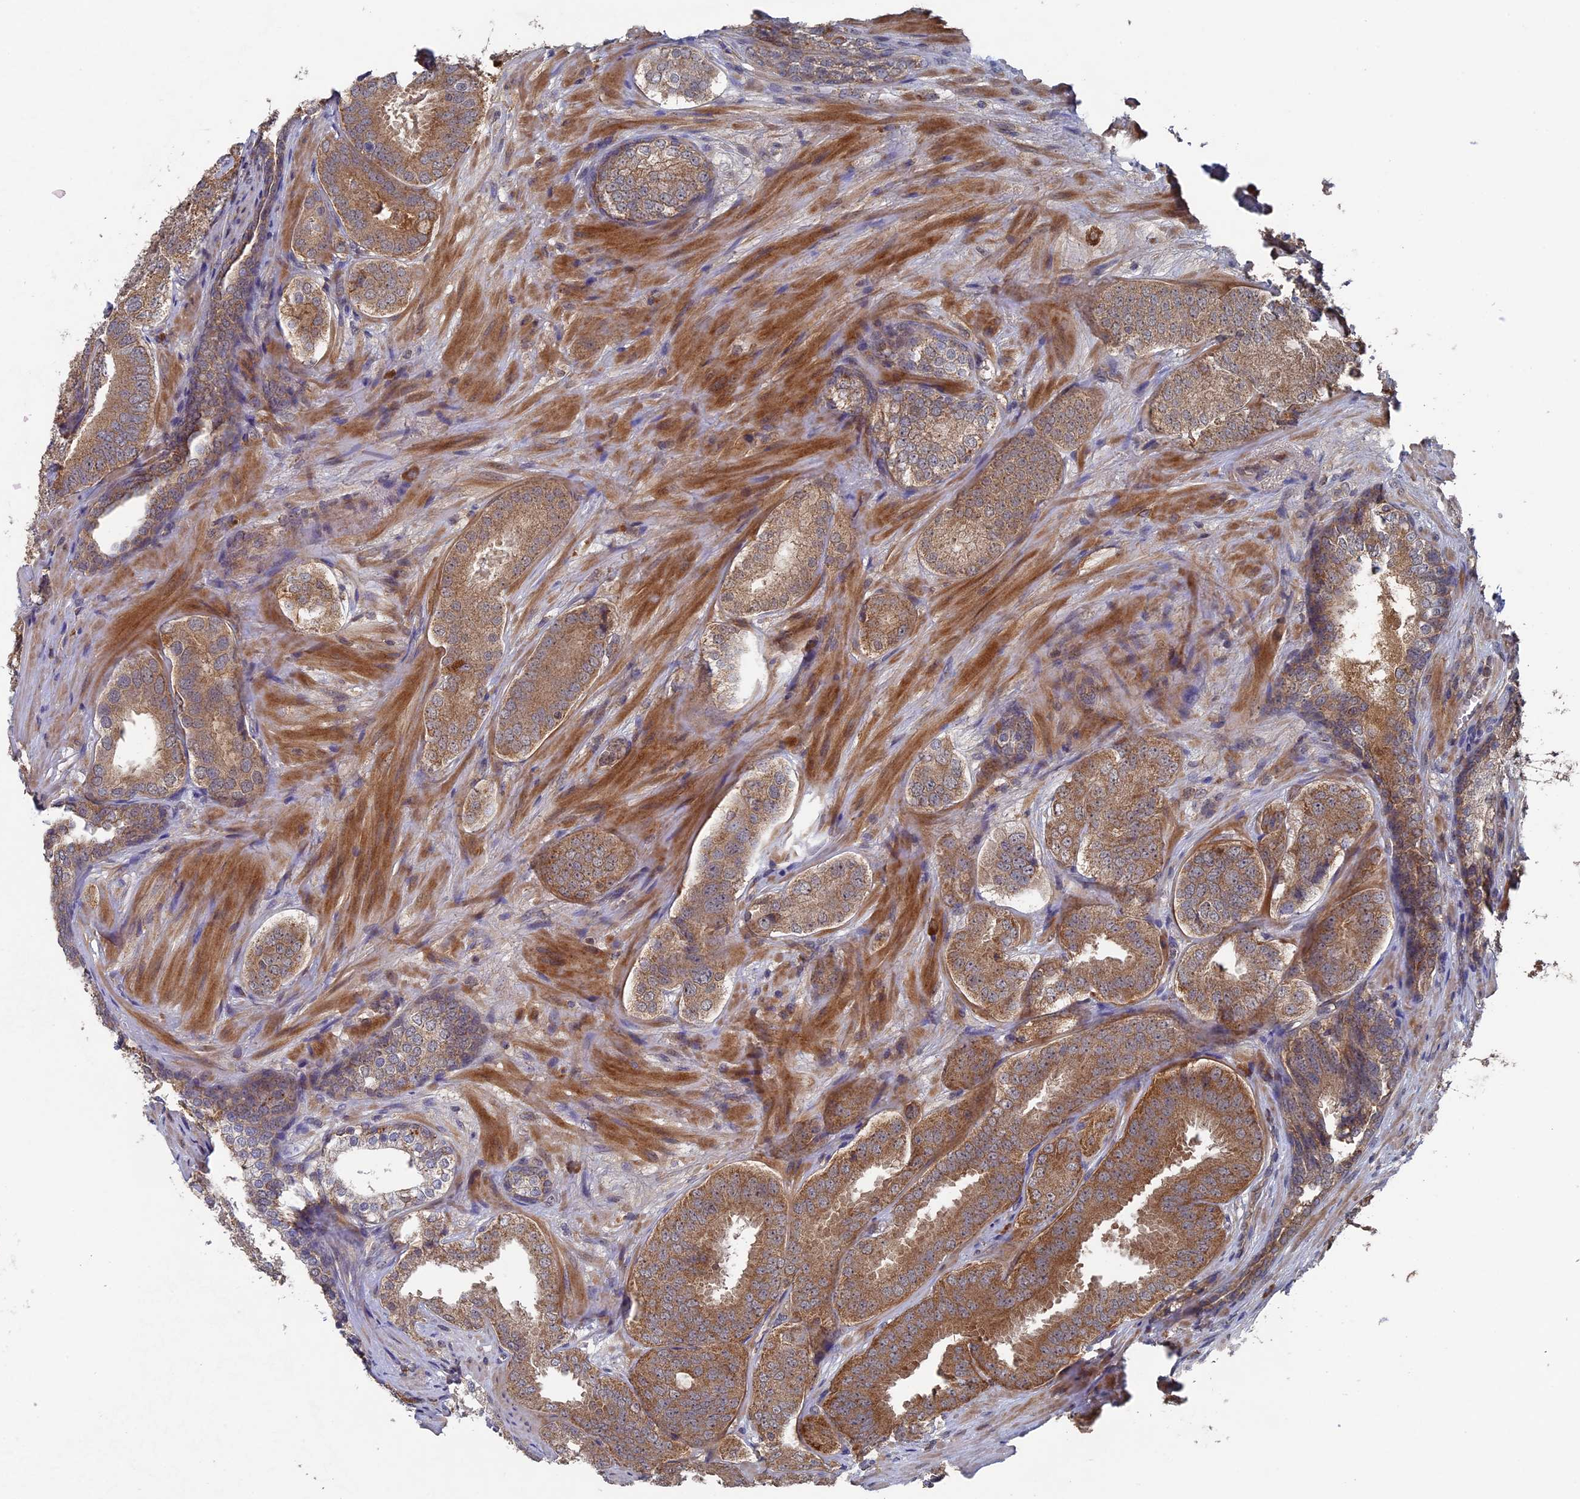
{"staining": {"intensity": "moderate", "quantity": ">75%", "location": "cytoplasmic/membranous"}, "tissue": "prostate cancer", "cell_type": "Tumor cells", "image_type": "cancer", "snomed": [{"axis": "morphology", "description": "Adenocarcinoma, High grade"}, {"axis": "topography", "description": "Prostate"}], "caption": "There is medium levels of moderate cytoplasmic/membranous positivity in tumor cells of adenocarcinoma (high-grade) (prostate), as demonstrated by immunohistochemical staining (brown color).", "gene": "RAB15", "patient": {"sex": "male", "age": 63}}